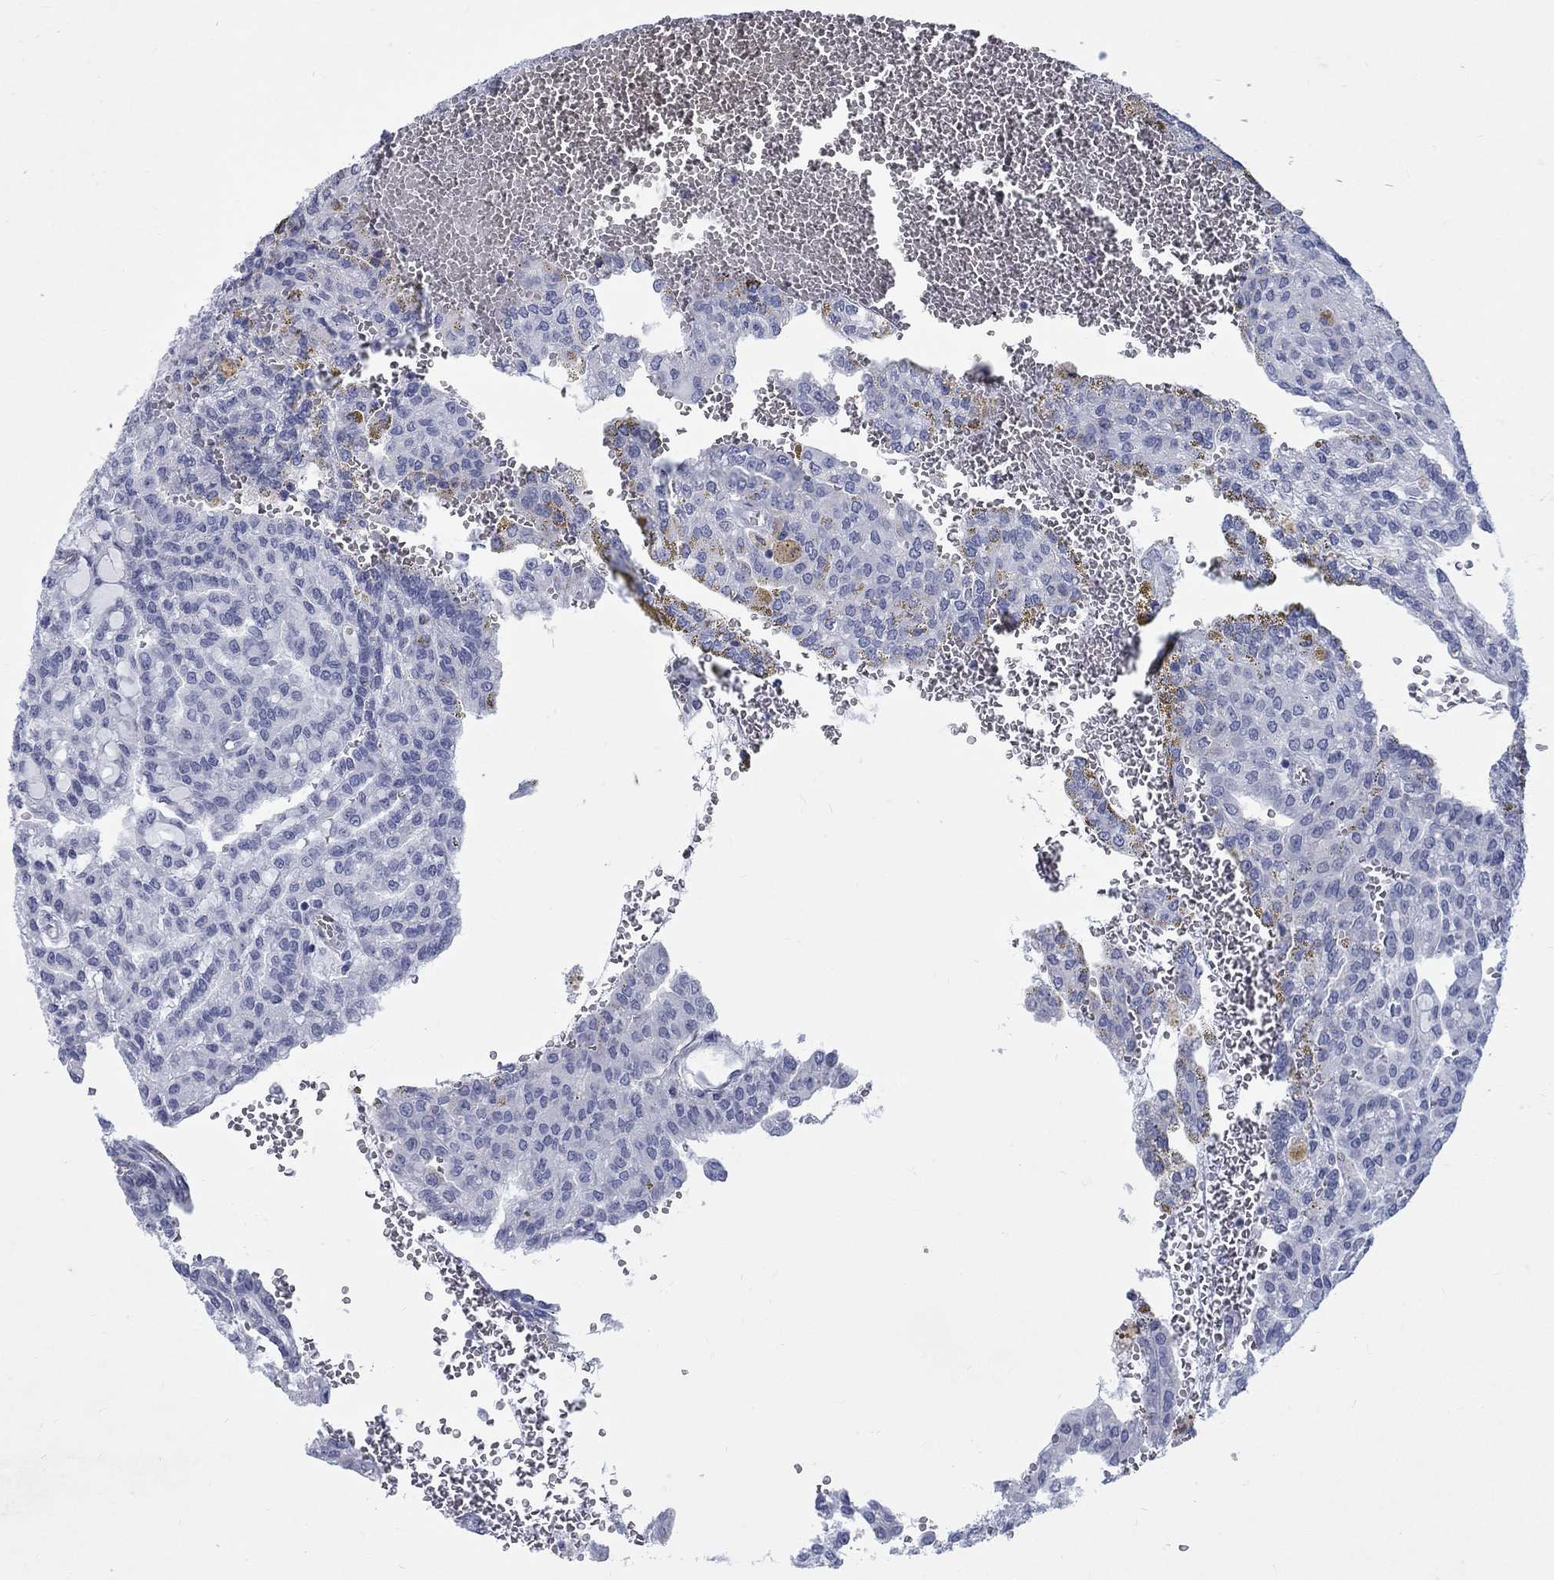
{"staining": {"intensity": "negative", "quantity": "none", "location": "none"}, "tissue": "renal cancer", "cell_type": "Tumor cells", "image_type": "cancer", "snomed": [{"axis": "morphology", "description": "Adenocarcinoma, NOS"}, {"axis": "topography", "description": "Kidney"}], "caption": "Renal adenocarcinoma was stained to show a protein in brown. There is no significant staining in tumor cells.", "gene": "RFTN2", "patient": {"sex": "male", "age": 63}}